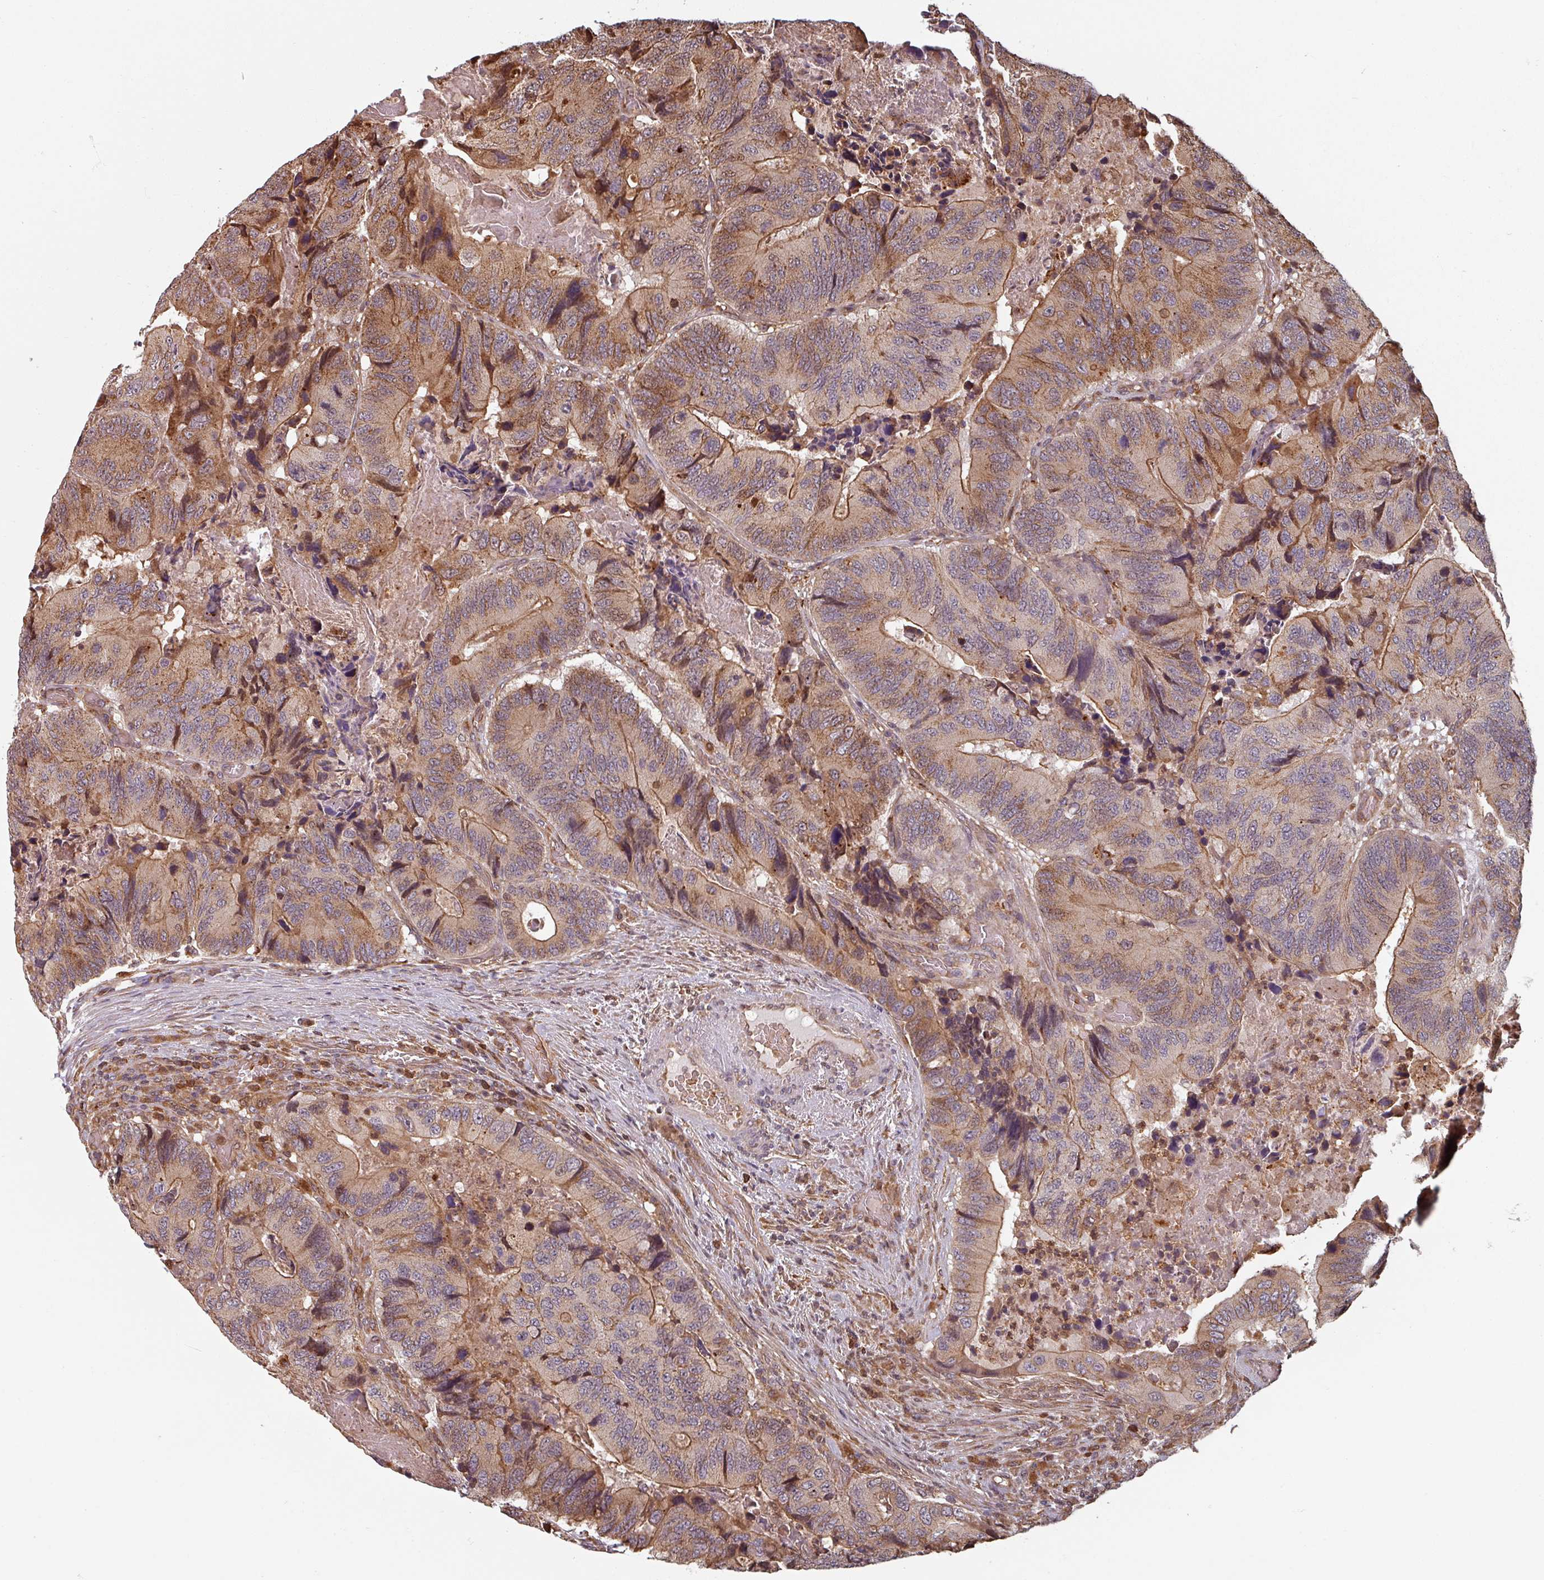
{"staining": {"intensity": "moderate", "quantity": ">75%", "location": "cytoplasmic/membranous"}, "tissue": "colorectal cancer", "cell_type": "Tumor cells", "image_type": "cancer", "snomed": [{"axis": "morphology", "description": "Adenocarcinoma, NOS"}, {"axis": "topography", "description": "Colon"}], "caption": "Moderate cytoplasmic/membranous staining for a protein is present in approximately >75% of tumor cells of colorectal adenocarcinoma using IHC.", "gene": "EID1", "patient": {"sex": "male", "age": 84}}